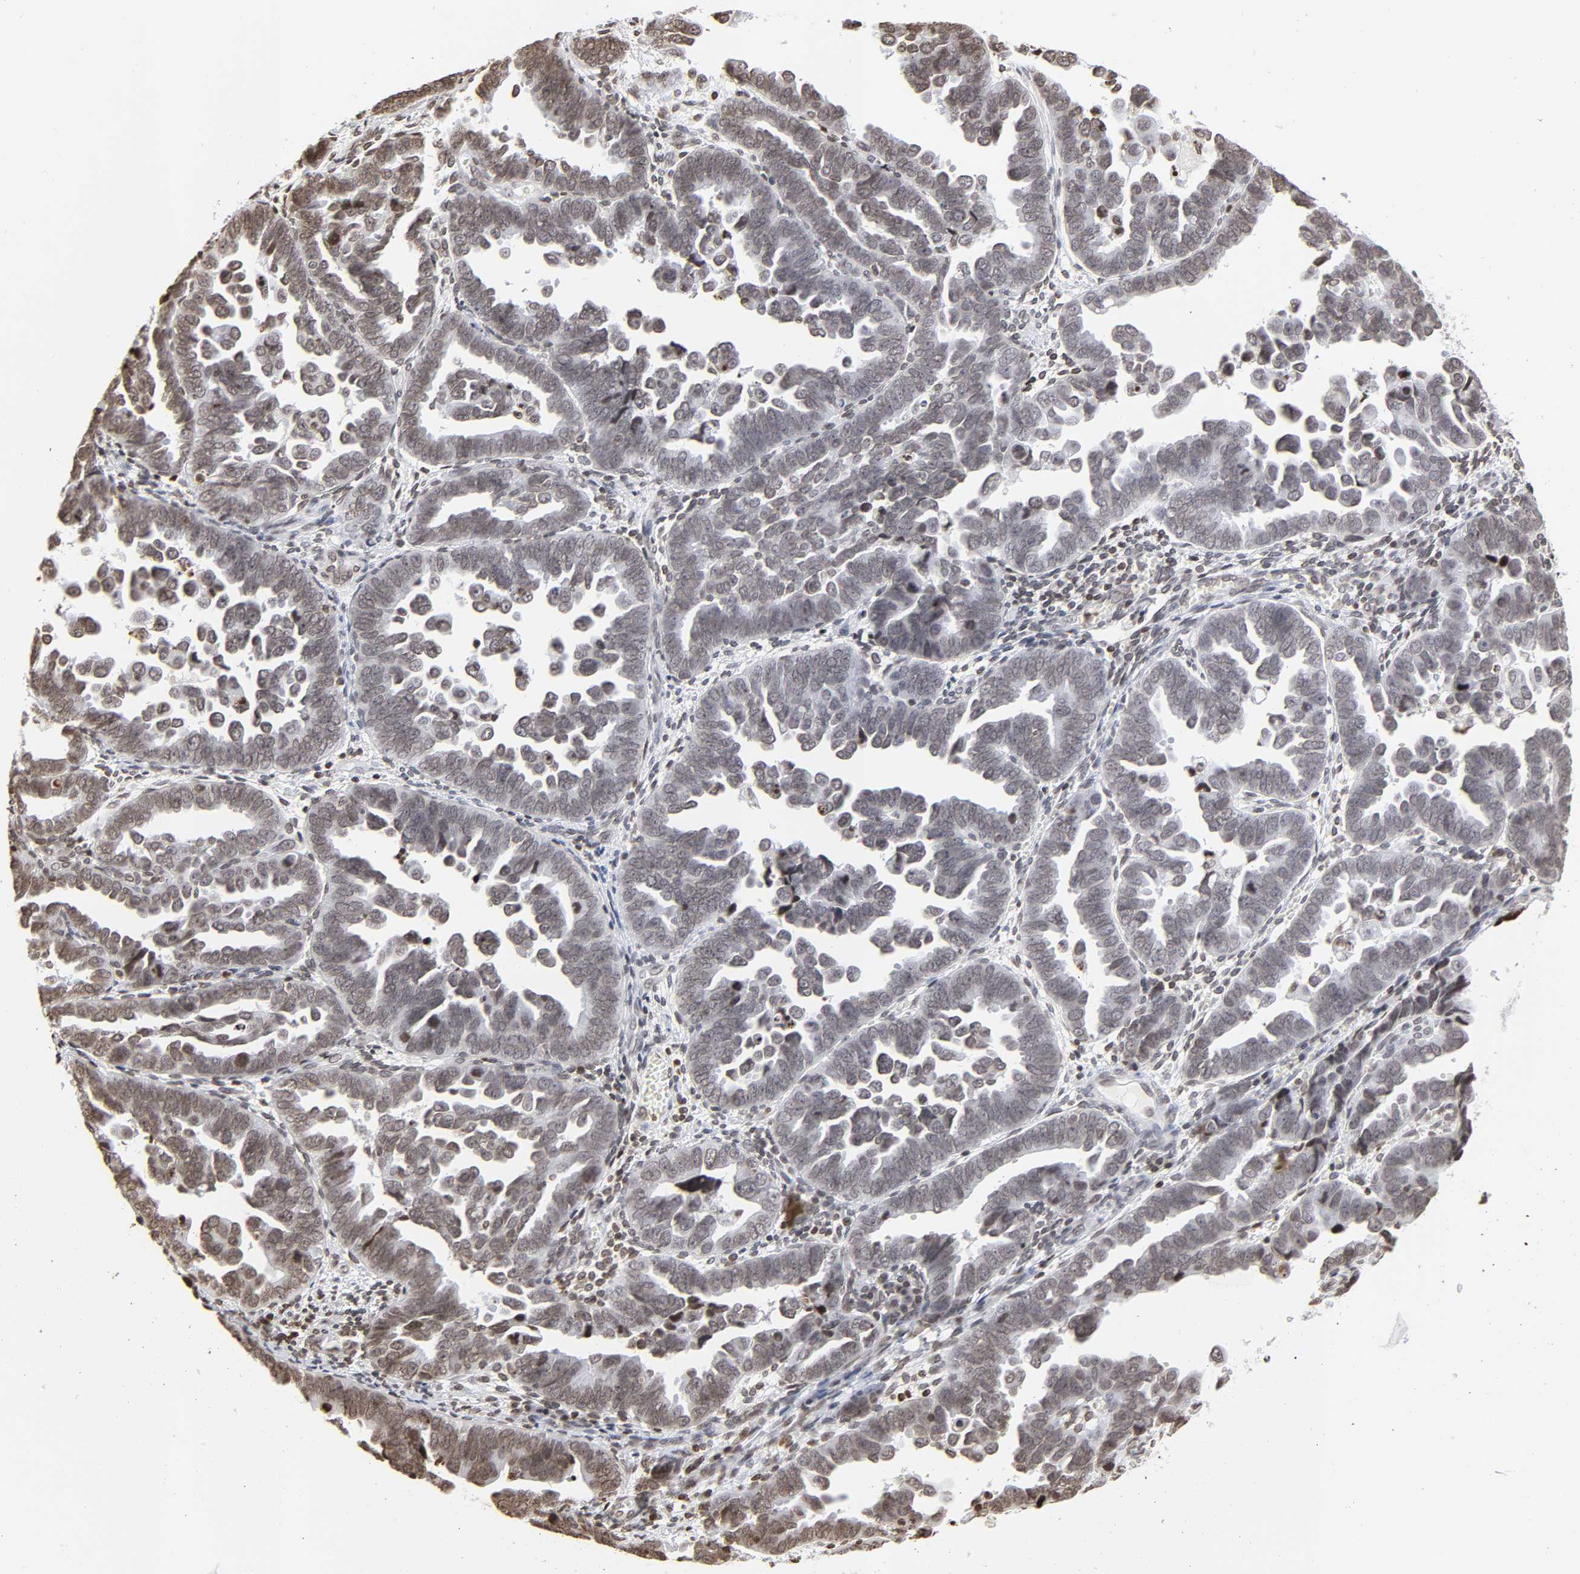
{"staining": {"intensity": "weak", "quantity": ">75%", "location": "nuclear"}, "tissue": "endometrial cancer", "cell_type": "Tumor cells", "image_type": "cancer", "snomed": [{"axis": "morphology", "description": "Adenocarcinoma, NOS"}, {"axis": "topography", "description": "Endometrium"}], "caption": "Adenocarcinoma (endometrial) stained with IHC displays weak nuclear staining in approximately >75% of tumor cells. Immunohistochemistry stains the protein in brown and the nuclei are stained blue.", "gene": "H2AC12", "patient": {"sex": "female", "age": 75}}